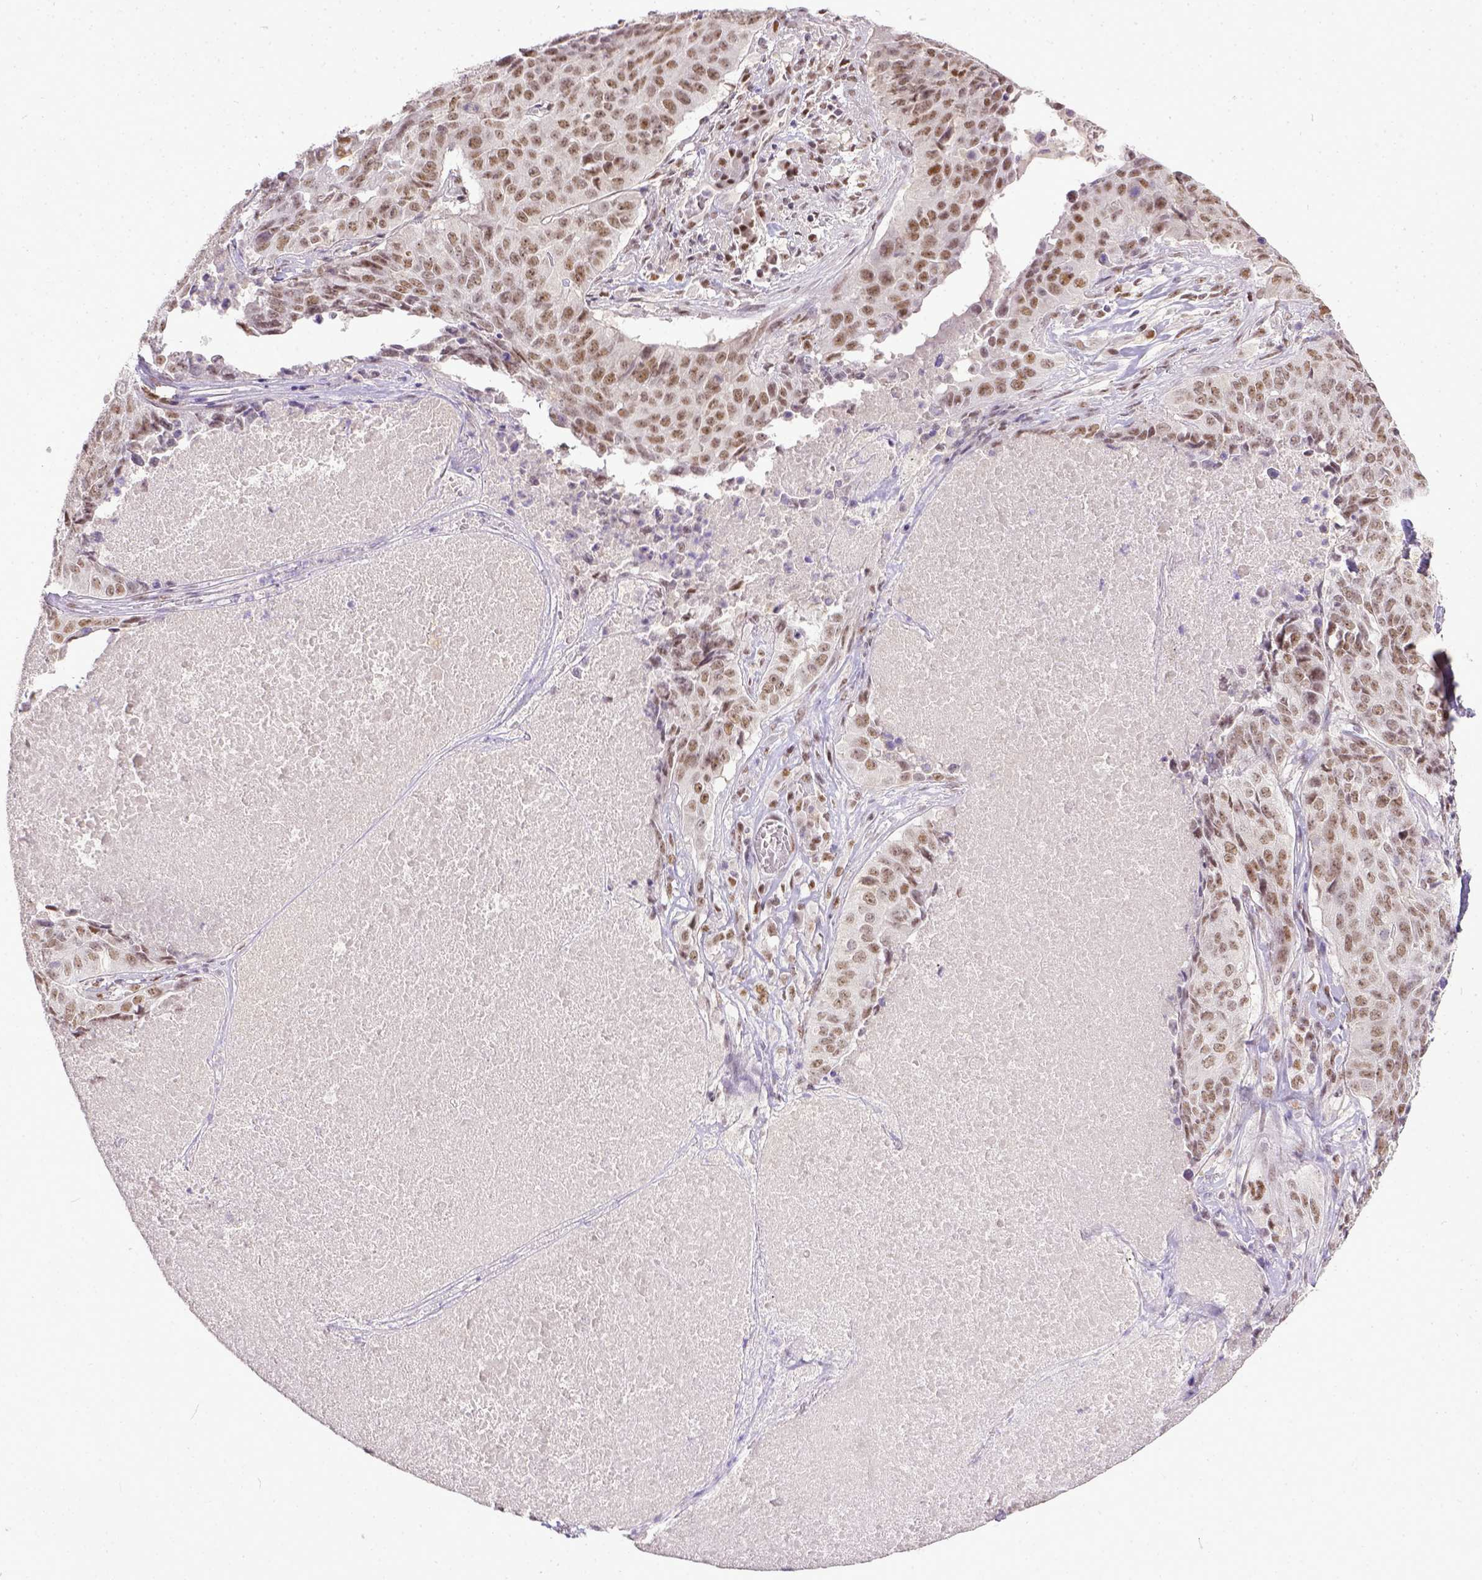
{"staining": {"intensity": "moderate", "quantity": ">75%", "location": "nuclear"}, "tissue": "lung cancer", "cell_type": "Tumor cells", "image_type": "cancer", "snomed": [{"axis": "morphology", "description": "Normal tissue, NOS"}, {"axis": "morphology", "description": "Squamous cell carcinoma, NOS"}, {"axis": "topography", "description": "Bronchus"}, {"axis": "topography", "description": "Lung"}], "caption": "Human lung cancer stained with a protein marker shows moderate staining in tumor cells.", "gene": "ERCC1", "patient": {"sex": "male", "age": 64}}